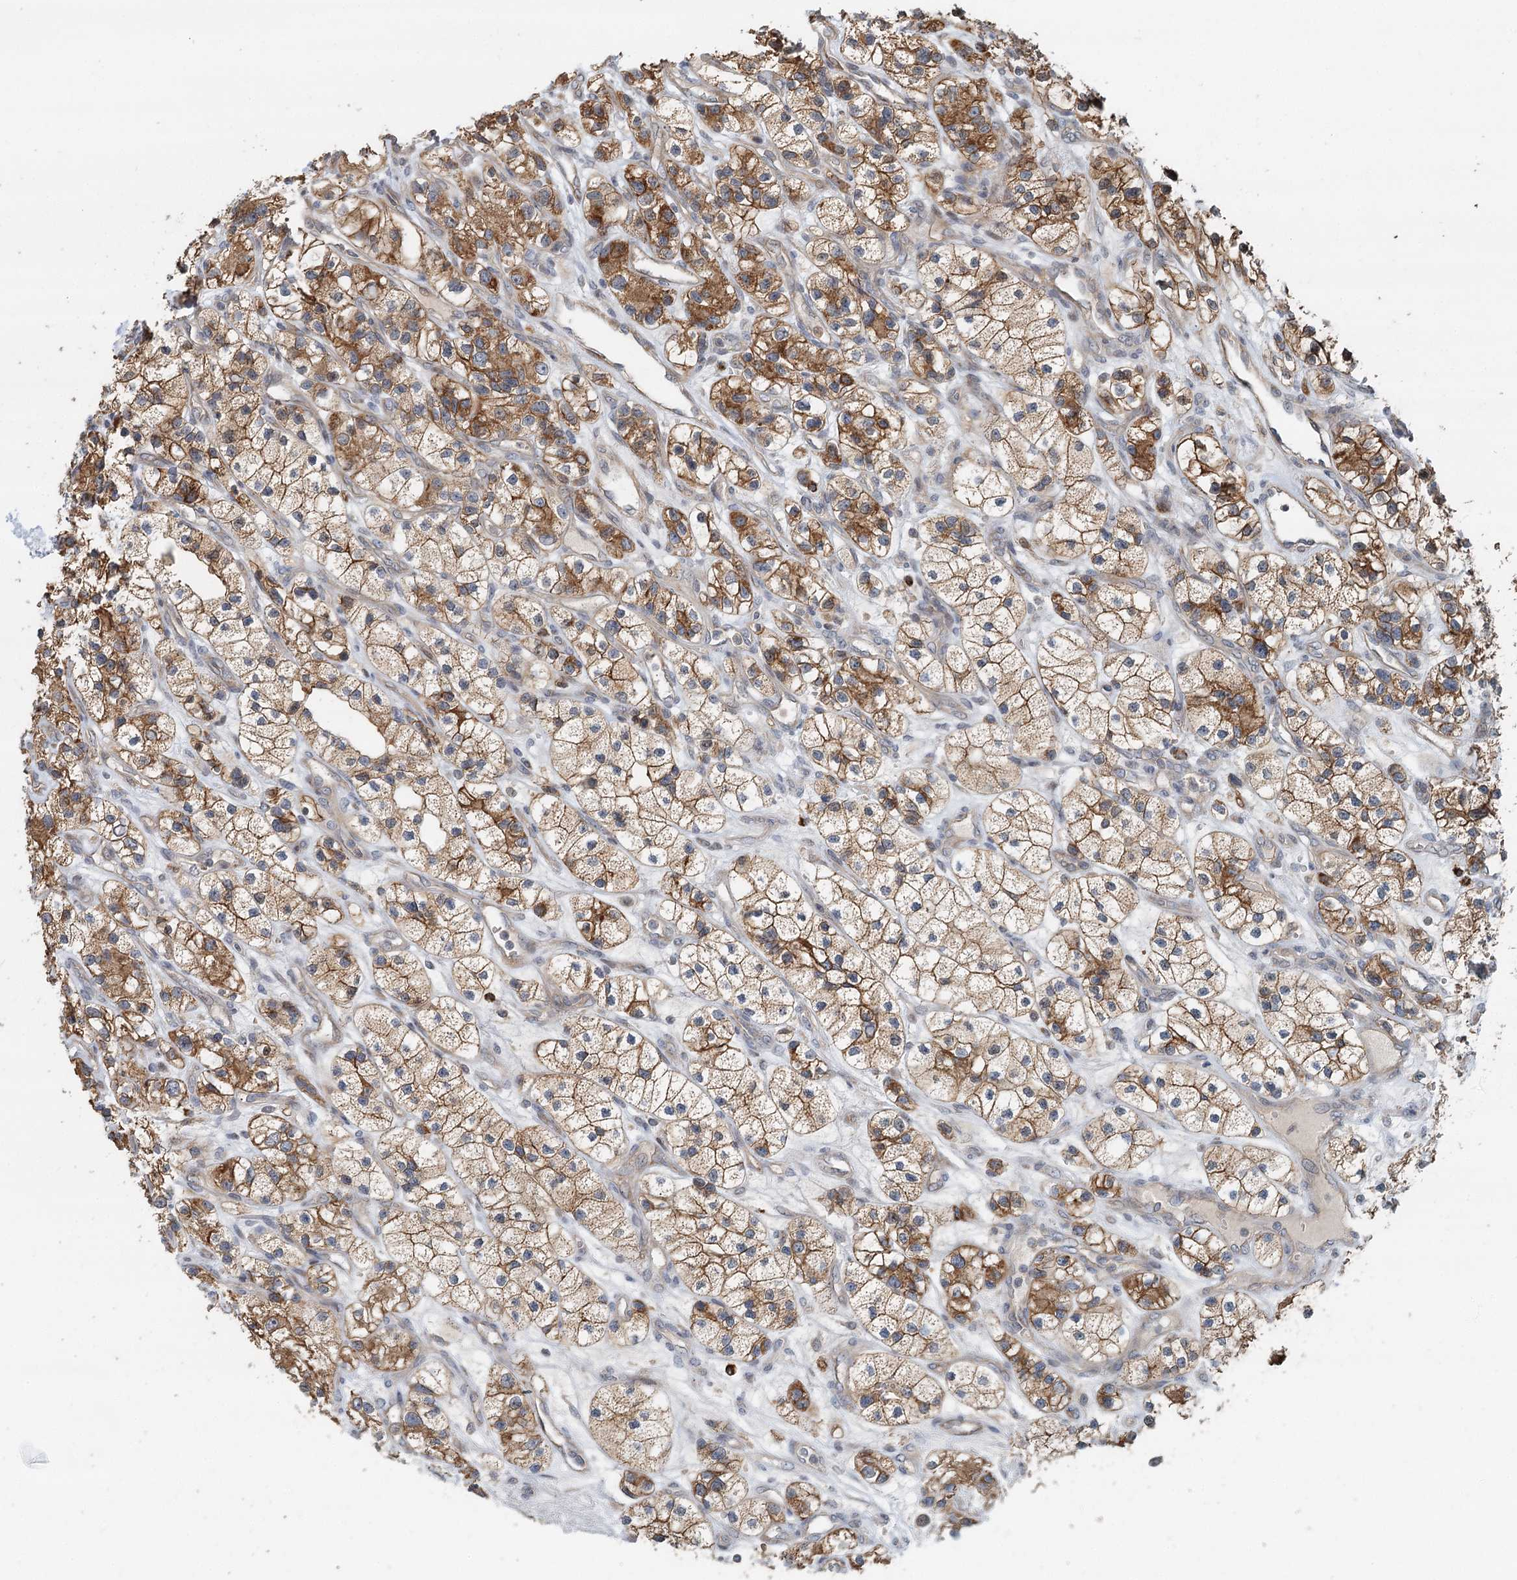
{"staining": {"intensity": "moderate", "quantity": ">75%", "location": "cytoplasmic/membranous"}, "tissue": "renal cancer", "cell_type": "Tumor cells", "image_type": "cancer", "snomed": [{"axis": "morphology", "description": "Adenocarcinoma, NOS"}, {"axis": "topography", "description": "Kidney"}], "caption": "This is an image of IHC staining of renal cancer, which shows moderate positivity in the cytoplasmic/membranous of tumor cells.", "gene": "RNF111", "patient": {"sex": "female", "age": 57}}